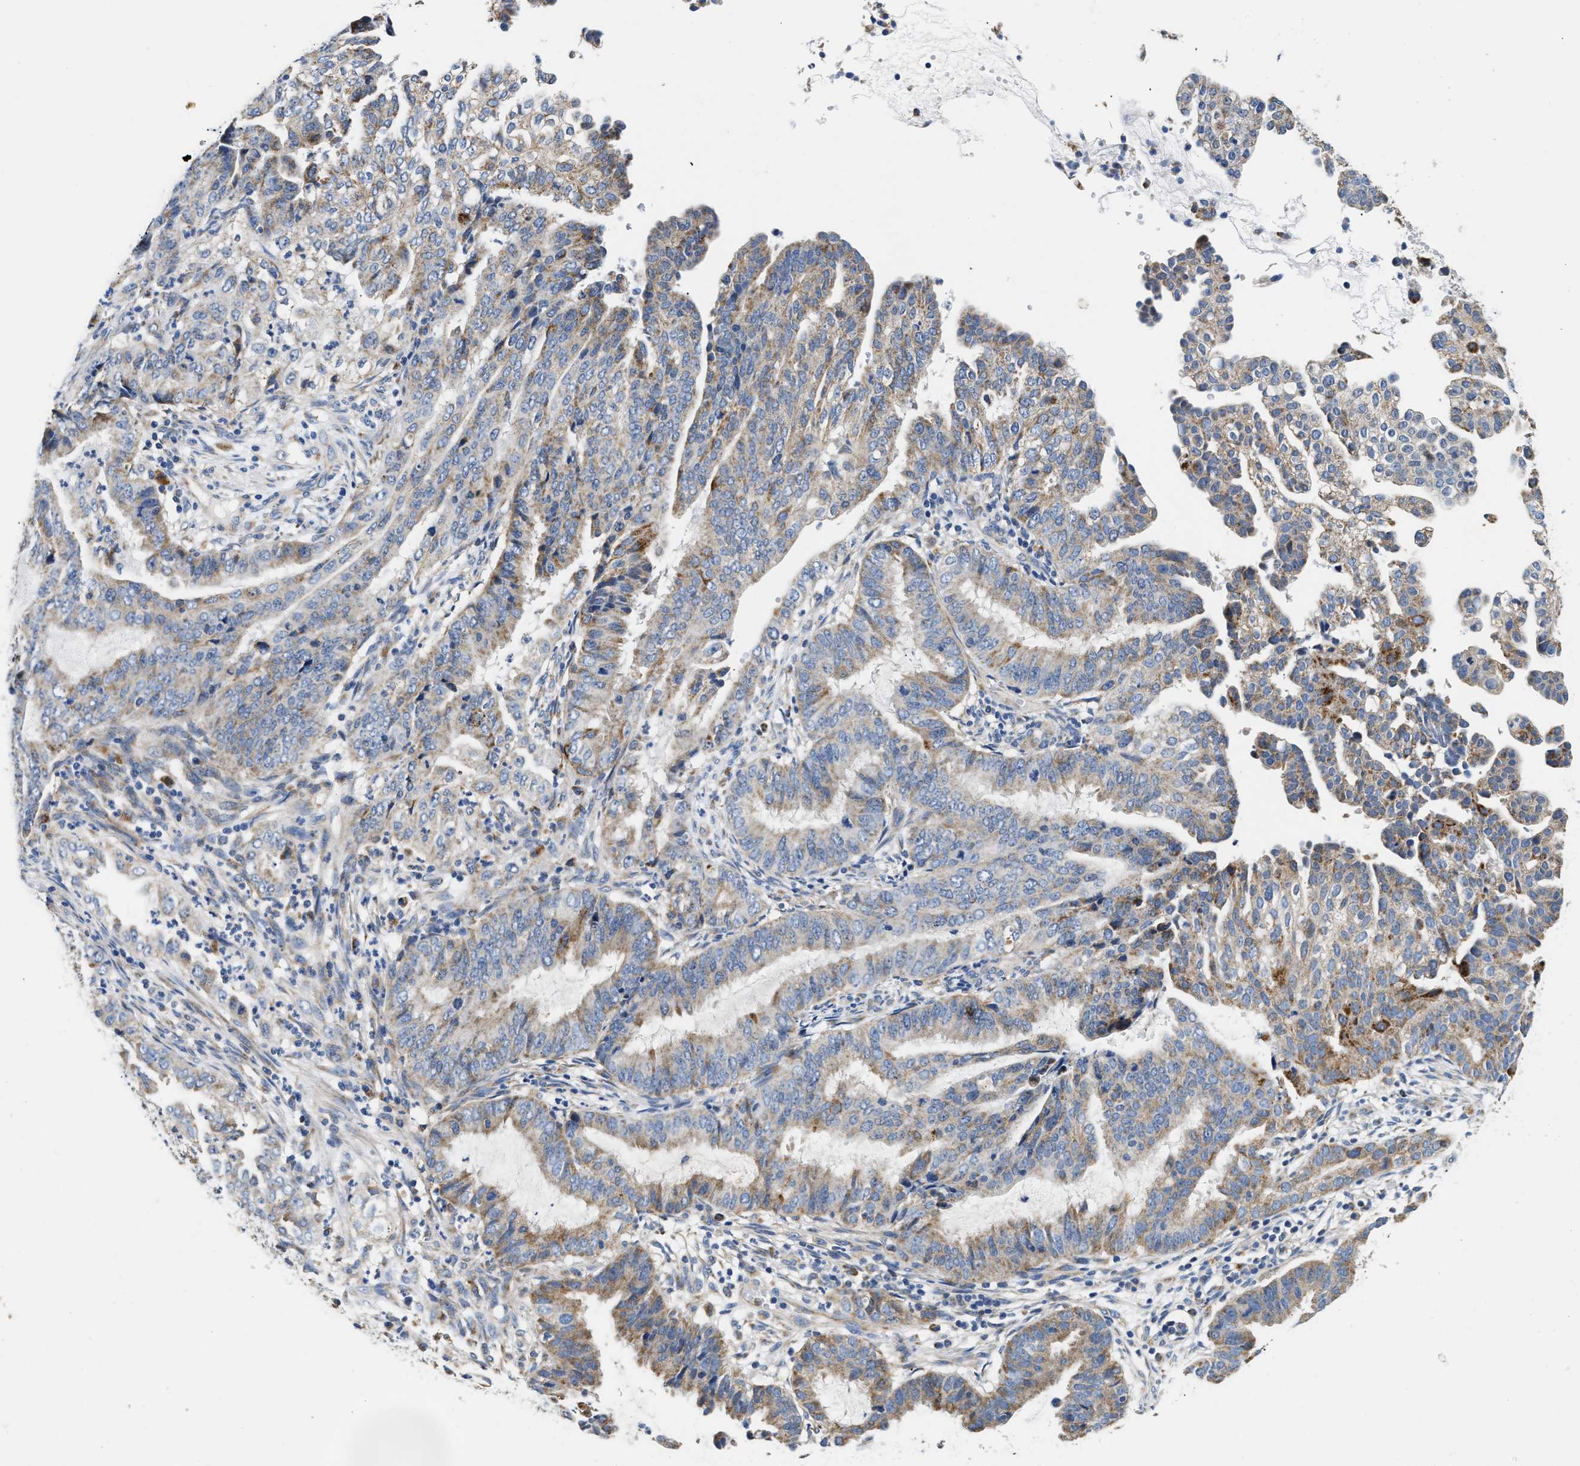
{"staining": {"intensity": "weak", "quantity": ">75%", "location": "cytoplasmic/membranous"}, "tissue": "endometrial cancer", "cell_type": "Tumor cells", "image_type": "cancer", "snomed": [{"axis": "morphology", "description": "Adenocarcinoma, NOS"}, {"axis": "topography", "description": "Endometrium"}], "caption": "Endometrial adenocarcinoma stained with immunohistochemistry (IHC) demonstrates weak cytoplasmic/membranous positivity in approximately >75% of tumor cells.", "gene": "ACADVL", "patient": {"sex": "female", "age": 51}}